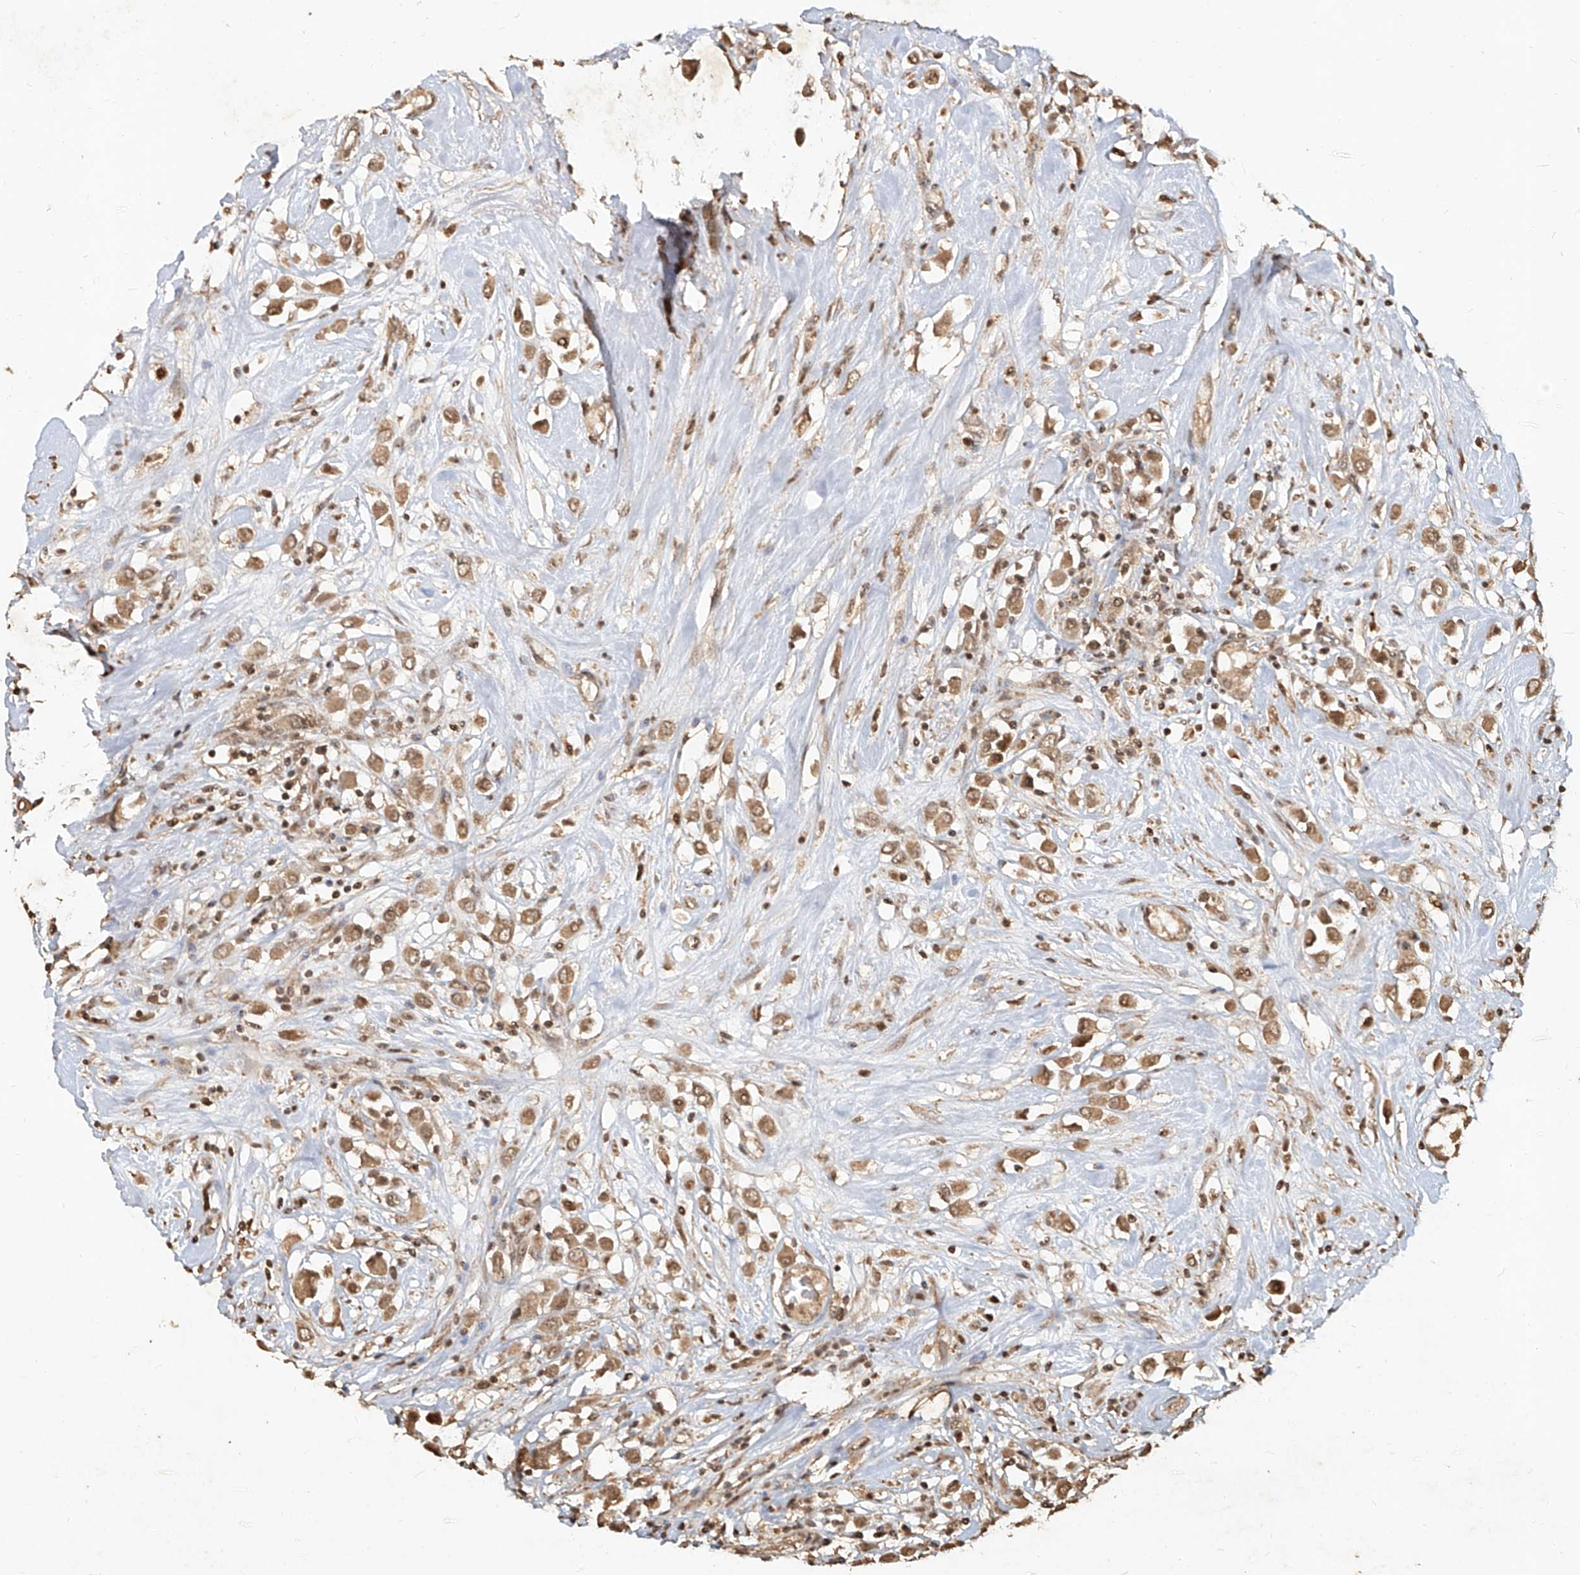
{"staining": {"intensity": "moderate", "quantity": ">75%", "location": "cytoplasmic/membranous"}, "tissue": "breast cancer", "cell_type": "Tumor cells", "image_type": "cancer", "snomed": [{"axis": "morphology", "description": "Duct carcinoma"}, {"axis": "topography", "description": "Breast"}], "caption": "Immunohistochemistry (IHC) staining of infiltrating ductal carcinoma (breast), which displays medium levels of moderate cytoplasmic/membranous positivity in approximately >75% of tumor cells indicating moderate cytoplasmic/membranous protein expression. The staining was performed using DAB (3,3'-diaminobenzidine) (brown) for protein detection and nuclei were counterstained in hematoxylin (blue).", "gene": "UBE2K", "patient": {"sex": "female", "age": 61}}